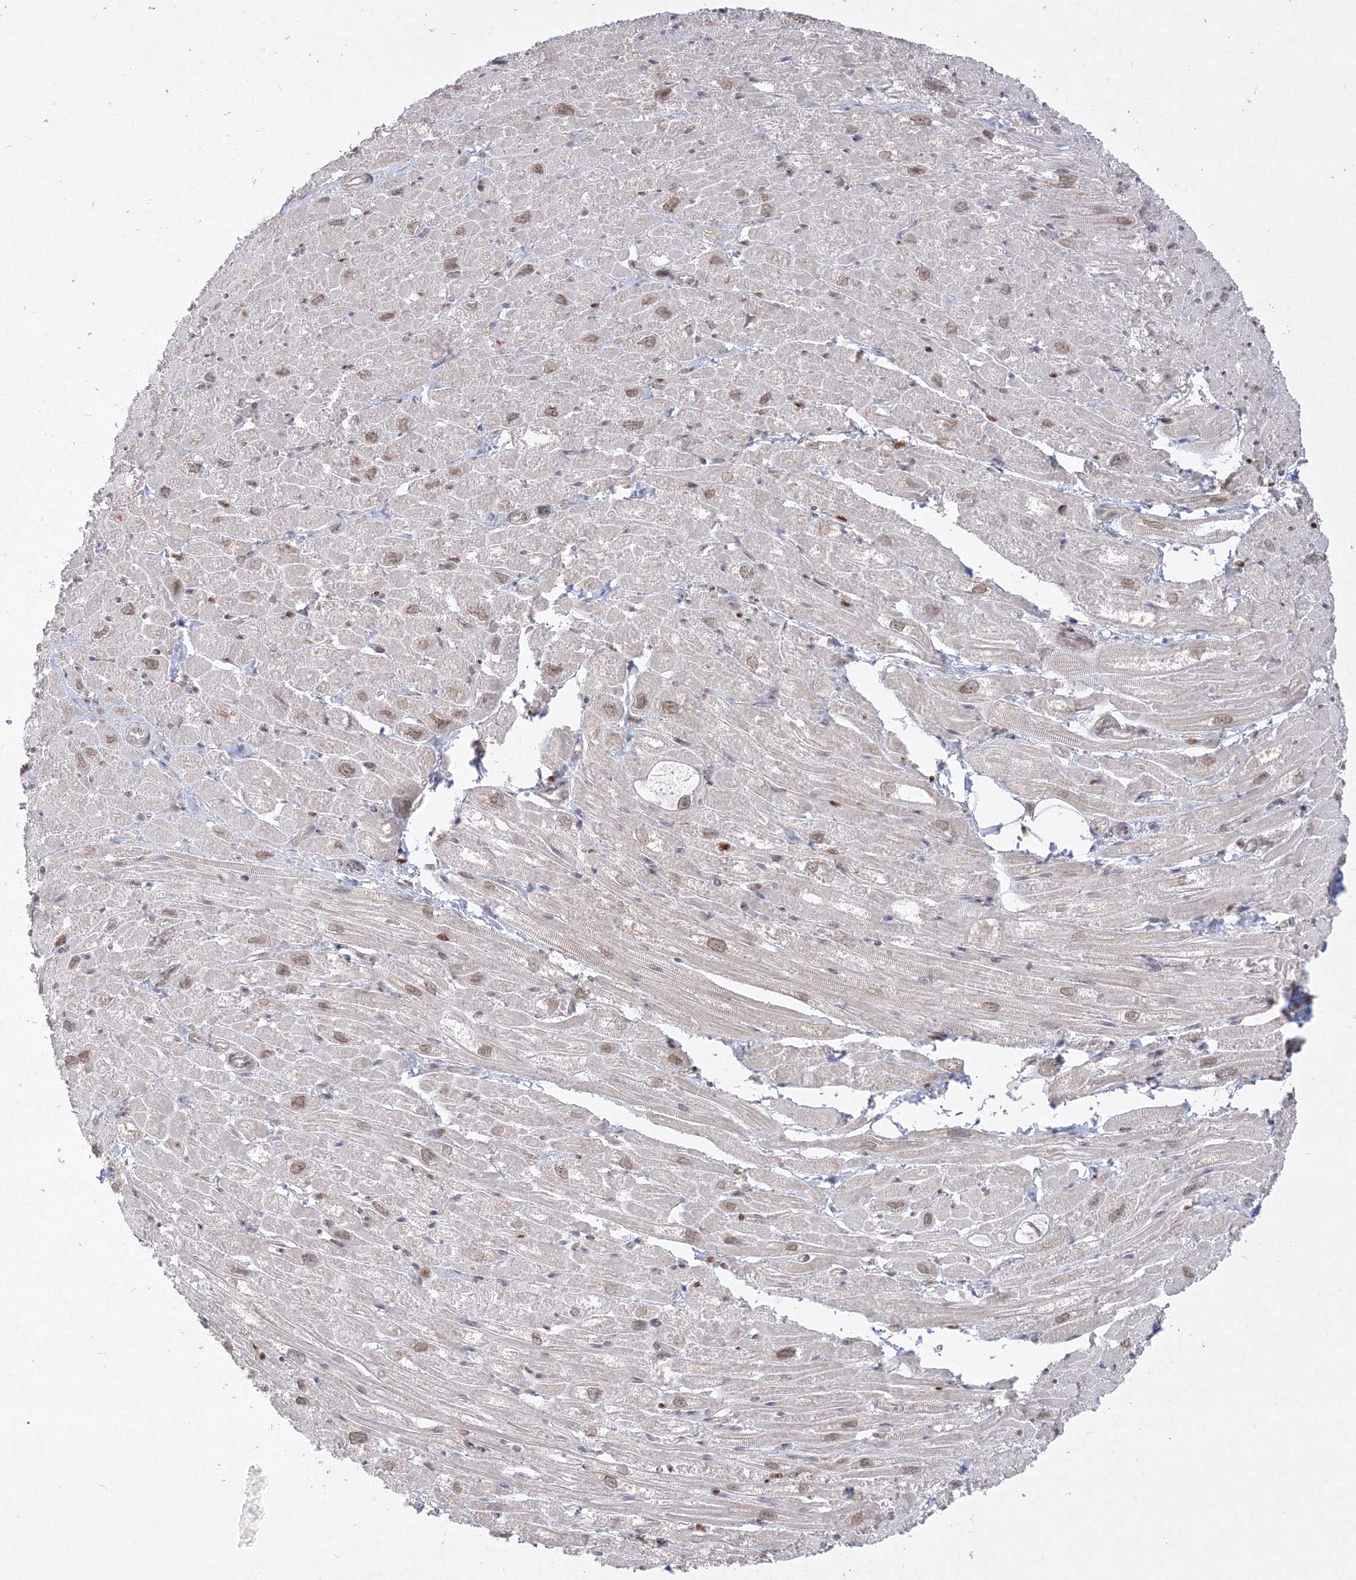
{"staining": {"intensity": "strong", "quantity": "<25%", "location": "cytoplasmic/membranous,nuclear"}, "tissue": "heart muscle", "cell_type": "Cardiomyocytes", "image_type": "normal", "snomed": [{"axis": "morphology", "description": "Normal tissue, NOS"}, {"axis": "topography", "description": "Heart"}], "caption": "Human heart muscle stained with a brown dye reveals strong cytoplasmic/membranous,nuclear positive positivity in approximately <25% of cardiomyocytes.", "gene": "TMEM50B", "patient": {"sex": "male", "age": 50}}